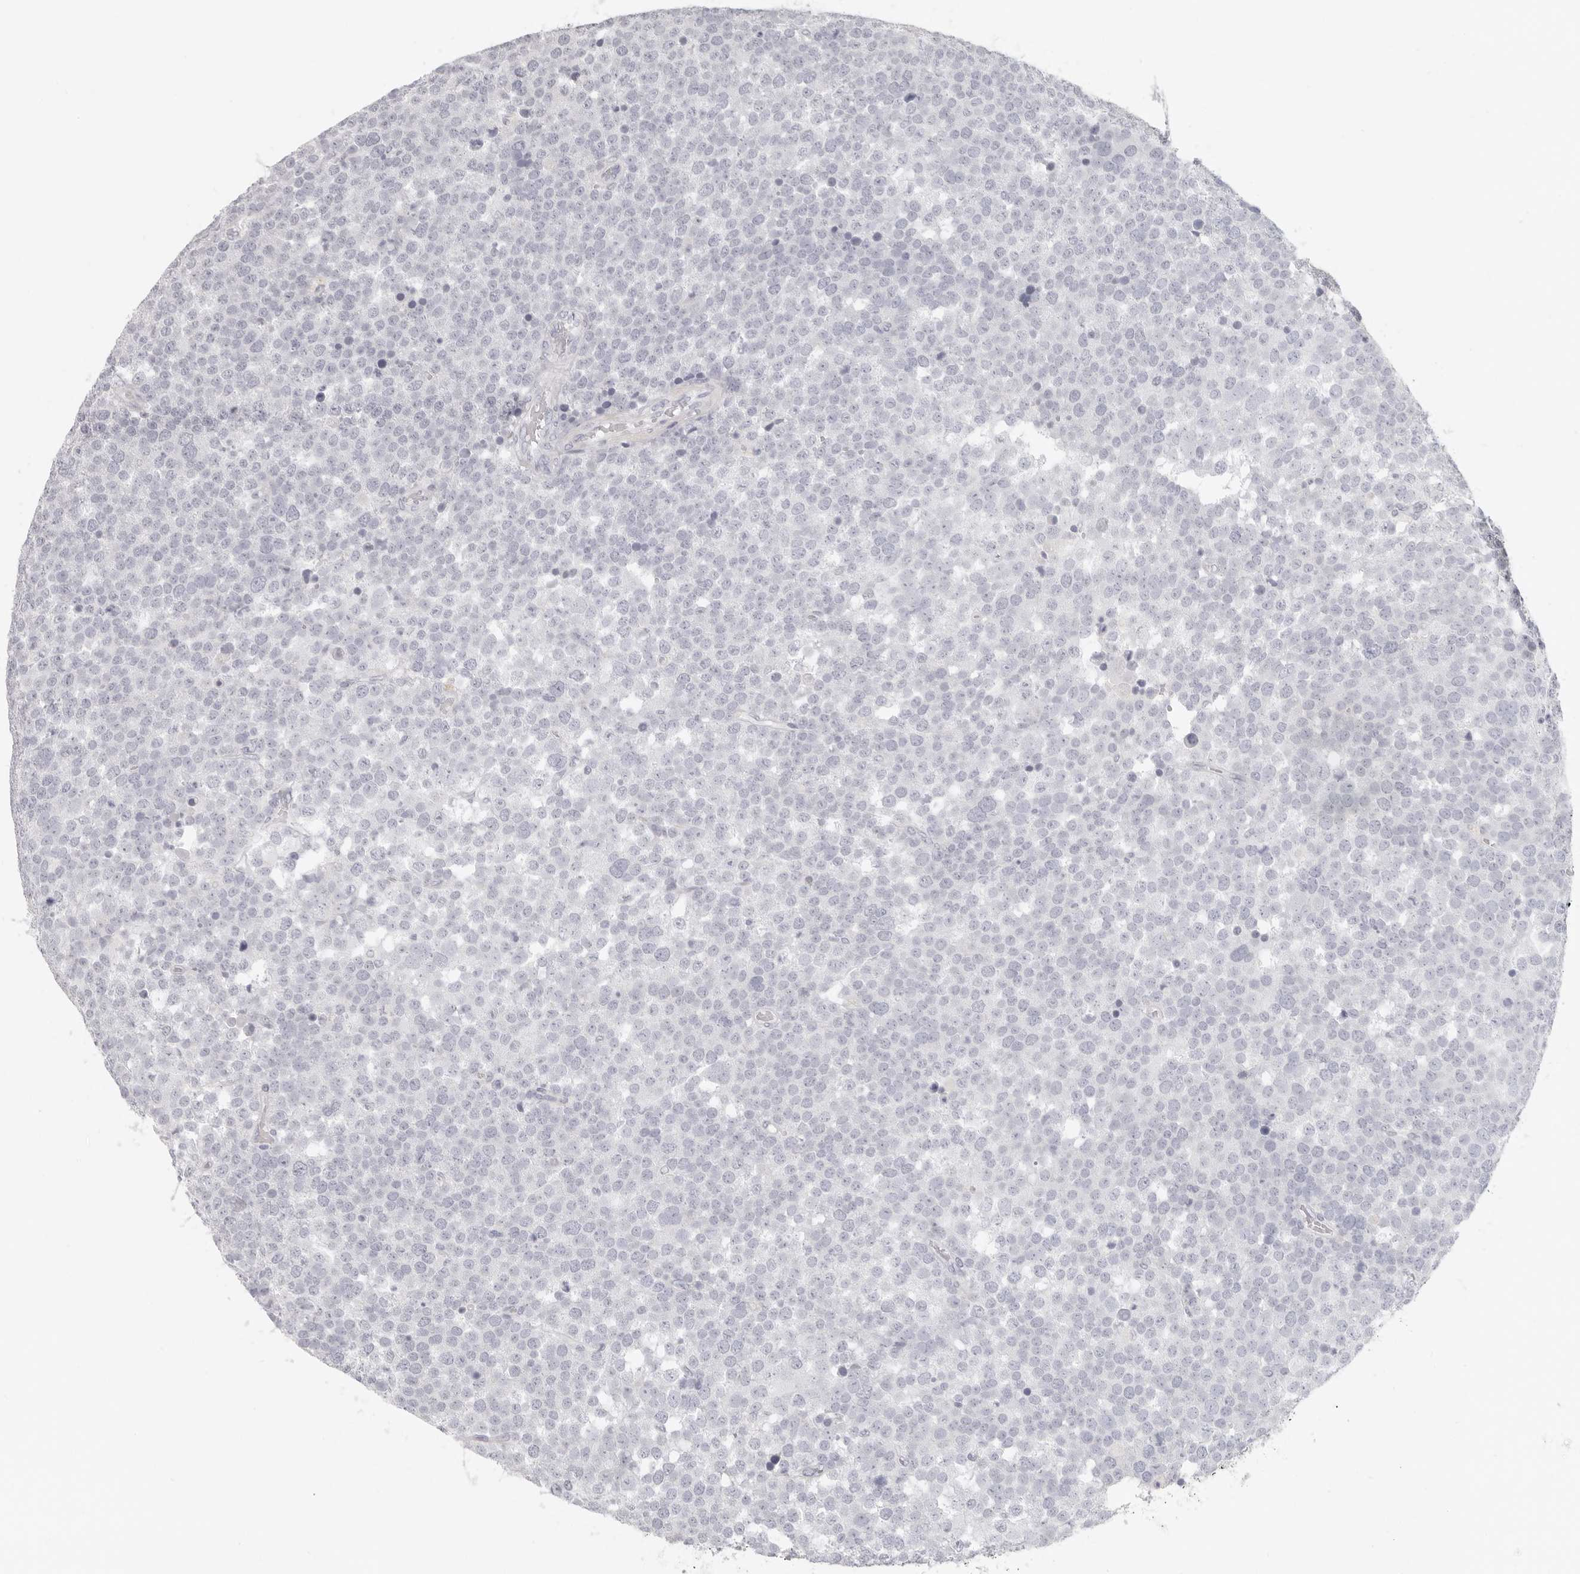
{"staining": {"intensity": "negative", "quantity": "none", "location": "none"}, "tissue": "testis cancer", "cell_type": "Tumor cells", "image_type": "cancer", "snomed": [{"axis": "morphology", "description": "Seminoma, NOS"}, {"axis": "topography", "description": "Testis"}], "caption": "IHC photomicrograph of testis seminoma stained for a protein (brown), which displays no expression in tumor cells. (DAB (3,3'-diaminobenzidine) immunohistochemistry (IHC) with hematoxylin counter stain).", "gene": "RXFP1", "patient": {"sex": "male", "age": 71}}